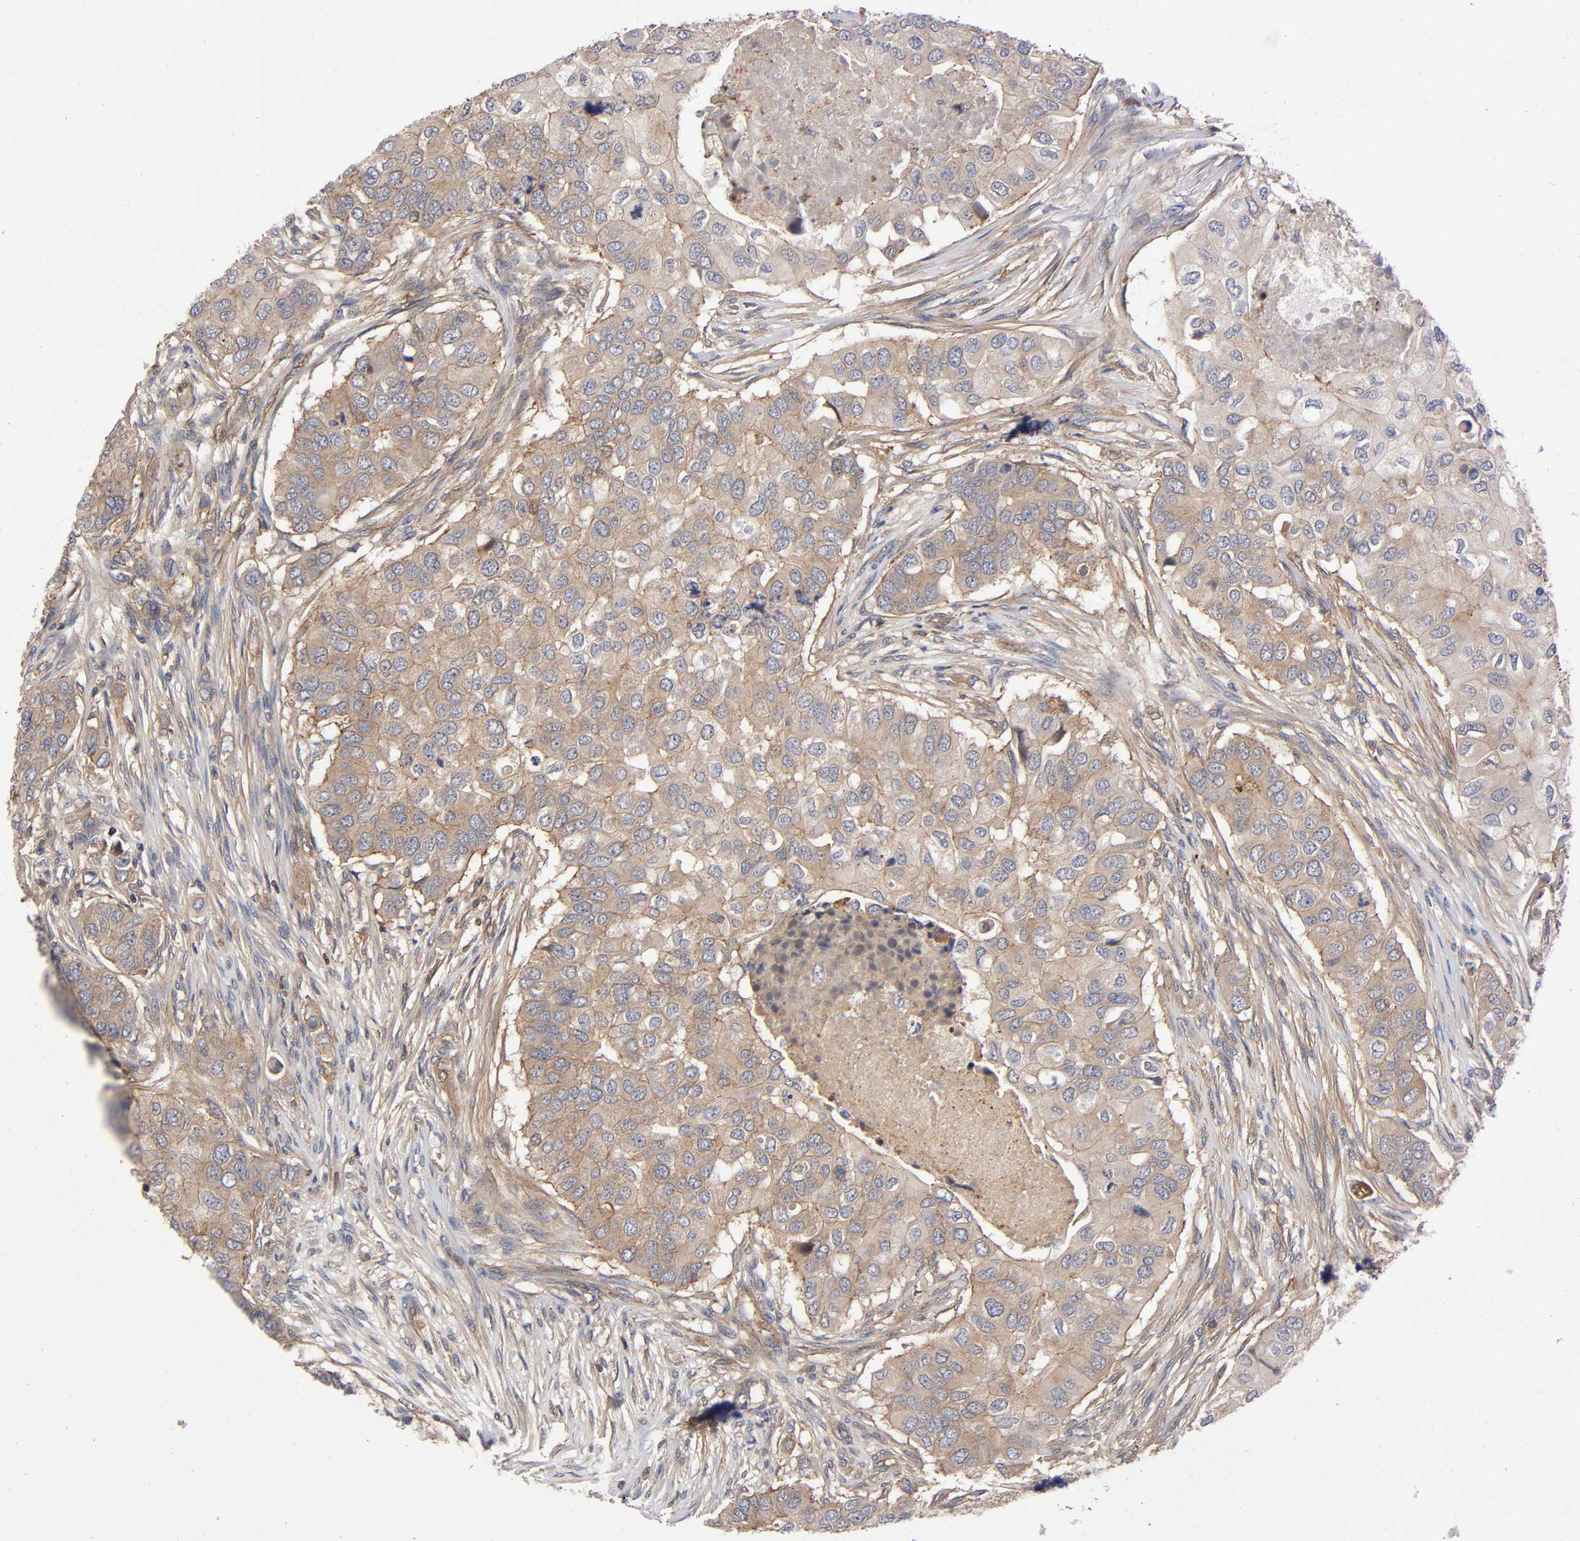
{"staining": {"intensity": "weak", "quantity": ">75%", "location": "cytoplasmic/membranous"}, "tissue": "breast cancer", "cell_type": "Tumor cells", "image_type": "cancer", "snomed": [{"axis": "morphology", "description": "Normal tissue, NOS"}, {"axis": "morphology", "description": "Duct carcinoma"}, {"axis": "topography", "description": "Breast"}], "caption": "Breast cancer stained for a protein exhibits weak cytoplasmic/membranous positivity in tumor cells. (DAB (3,3'-diaminobenzidine) IHC with brightfield microscopy, high magnification).", "gene": "LAMTOR2", "patient": {"sex": "female", "age": 49}}